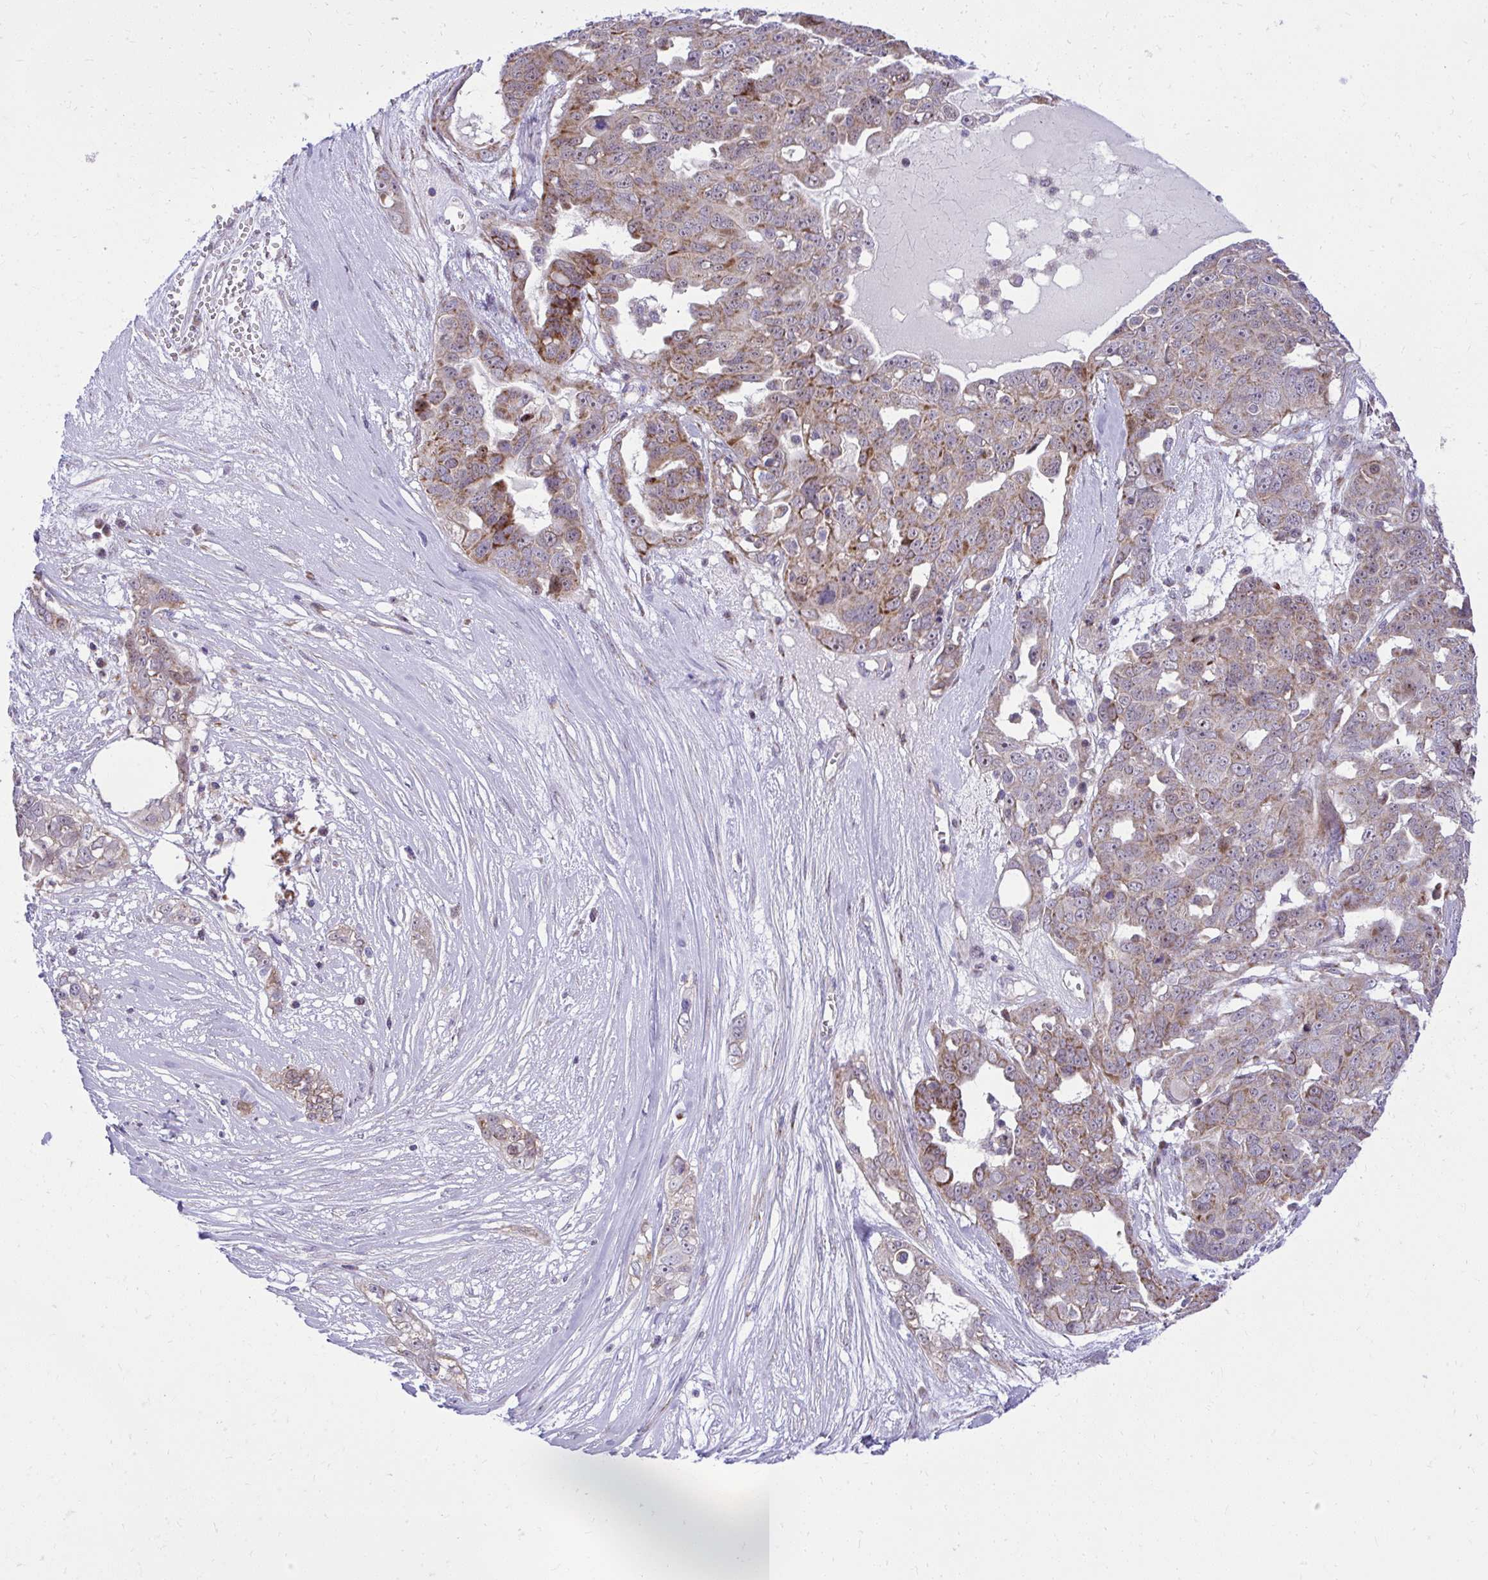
{"staining": {"intensity": "moderate", "quantity": "25%-75%", "location": "cytoplasmic/membranous"}, "tissue": "ovarian cancer", "cell_type": "Tumor cells", "image_type": "cancer", "snomed": [{"axis": "morphology", "description": "Carcinoma, endometroid"}, {"axis": "topography", "description": "Ovary"}], "caption": "Protein staining of endometroid carcinoma (ovarian) tissue demonstrates moderate cytoplasmic/membranous staining in approximately 25%-75% of tumor cells.", "gene": "GPRIN3", "patient": {"sex": "female", "age": 70}}